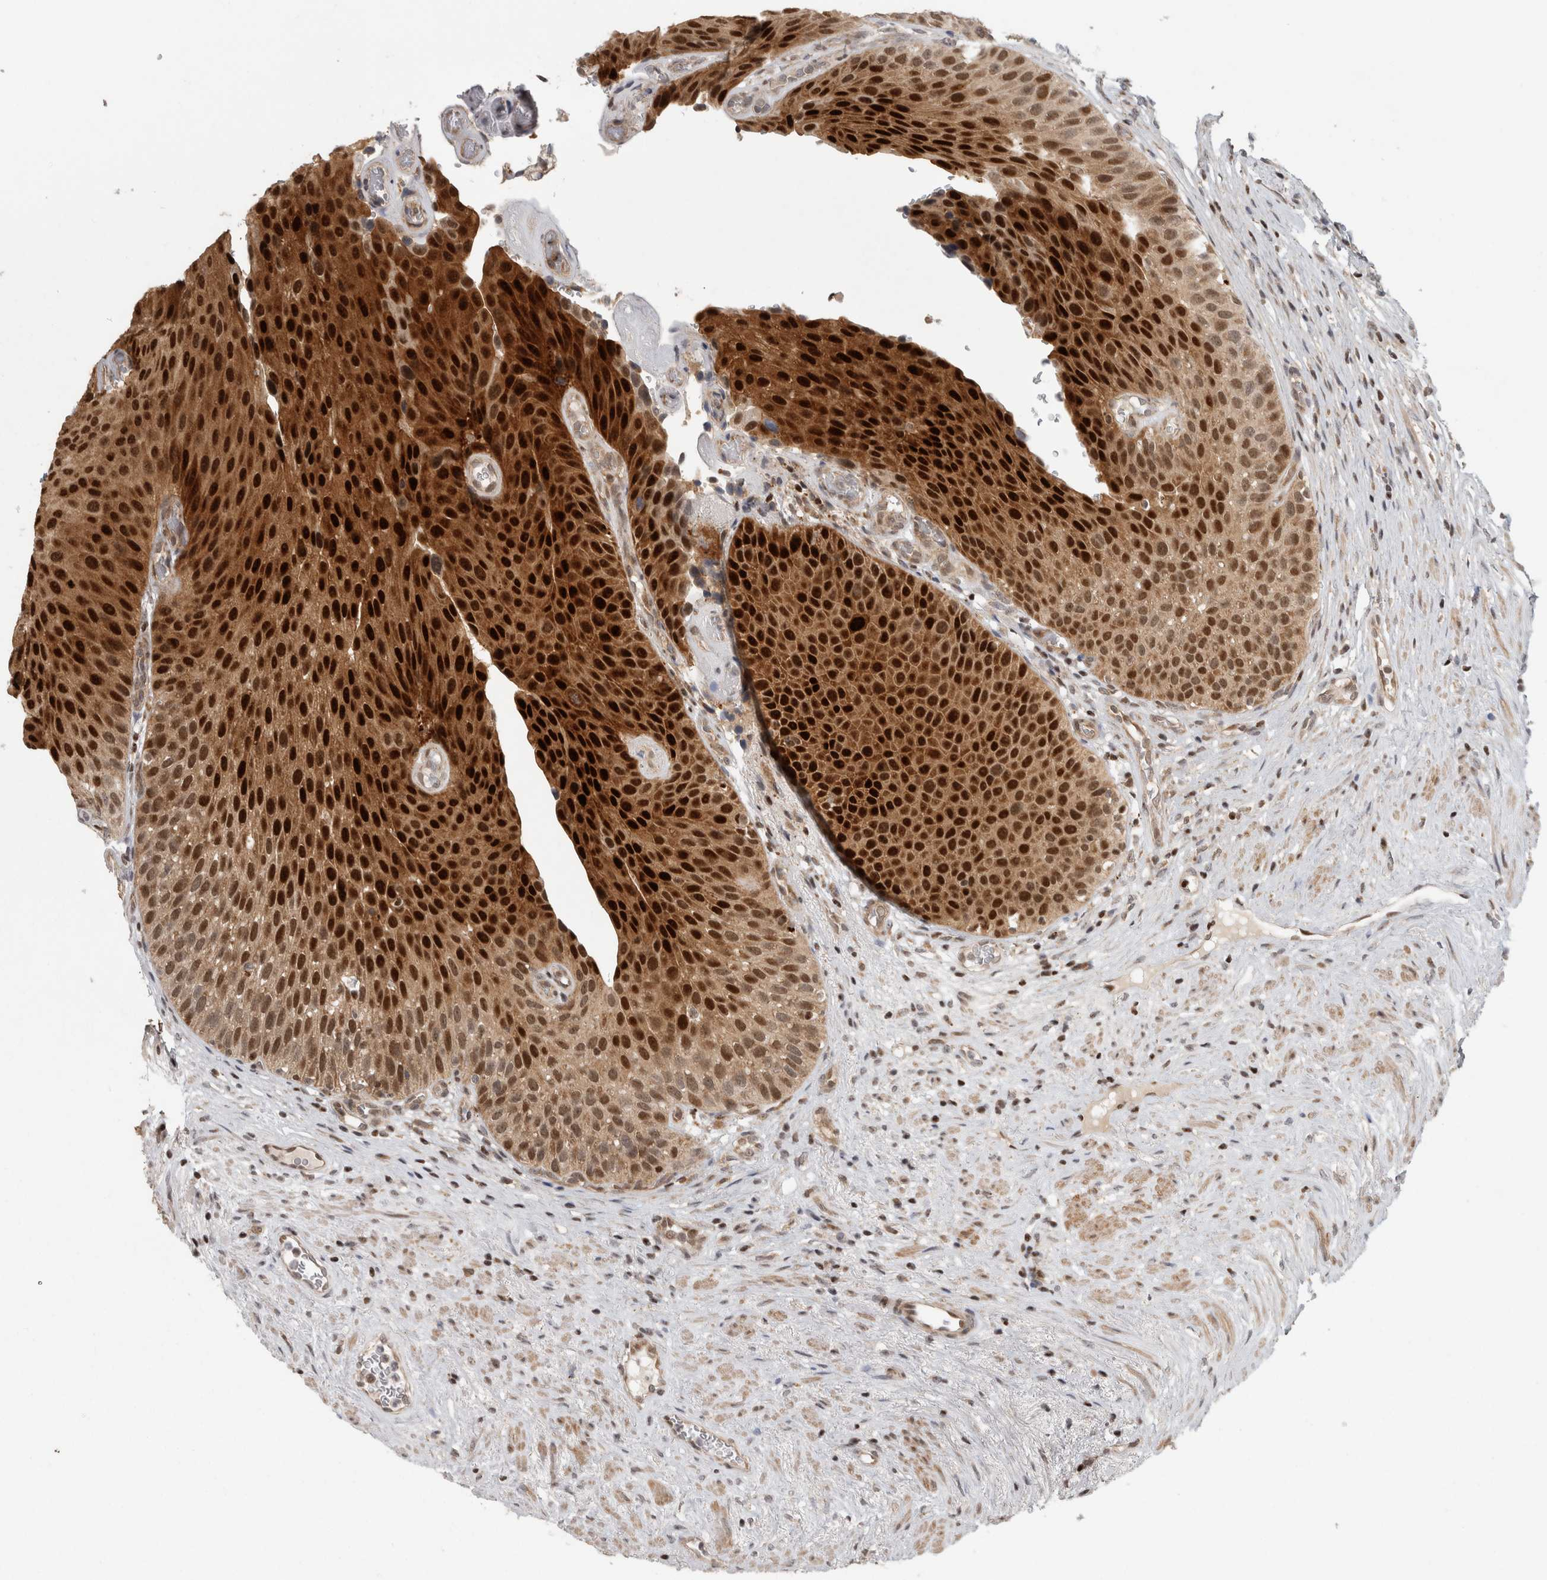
{"staining": {"intensity": "strong", "quantity": ">75%", "location": "cytoplasmic/membranous,nuclear"}, "tissue": "urothelial cancer", "cell_type": "Tumor cells", "image_type": "cancer", "snomed": [{"axis": "morphology", "description": "Normal tissue, NOS"}, {"axis": "morphology", "description": "Urothelial carcinoma, Low grade"}, {"axis": "topography", "description": "Urinary bladder"}, {"axis": "topography", "description": "Prostate"}], "caption": "Immunohistochemistry (IHC) (DAB (3,3'-diaminobenzidine)) staining of urothelial cancer demonstrates strong cytoplasmic/membranous and nuclear protein positivity in about >75% of tumor cells.", "gene": "KDM8", "patient": {"sex": "male", "age": 60}}